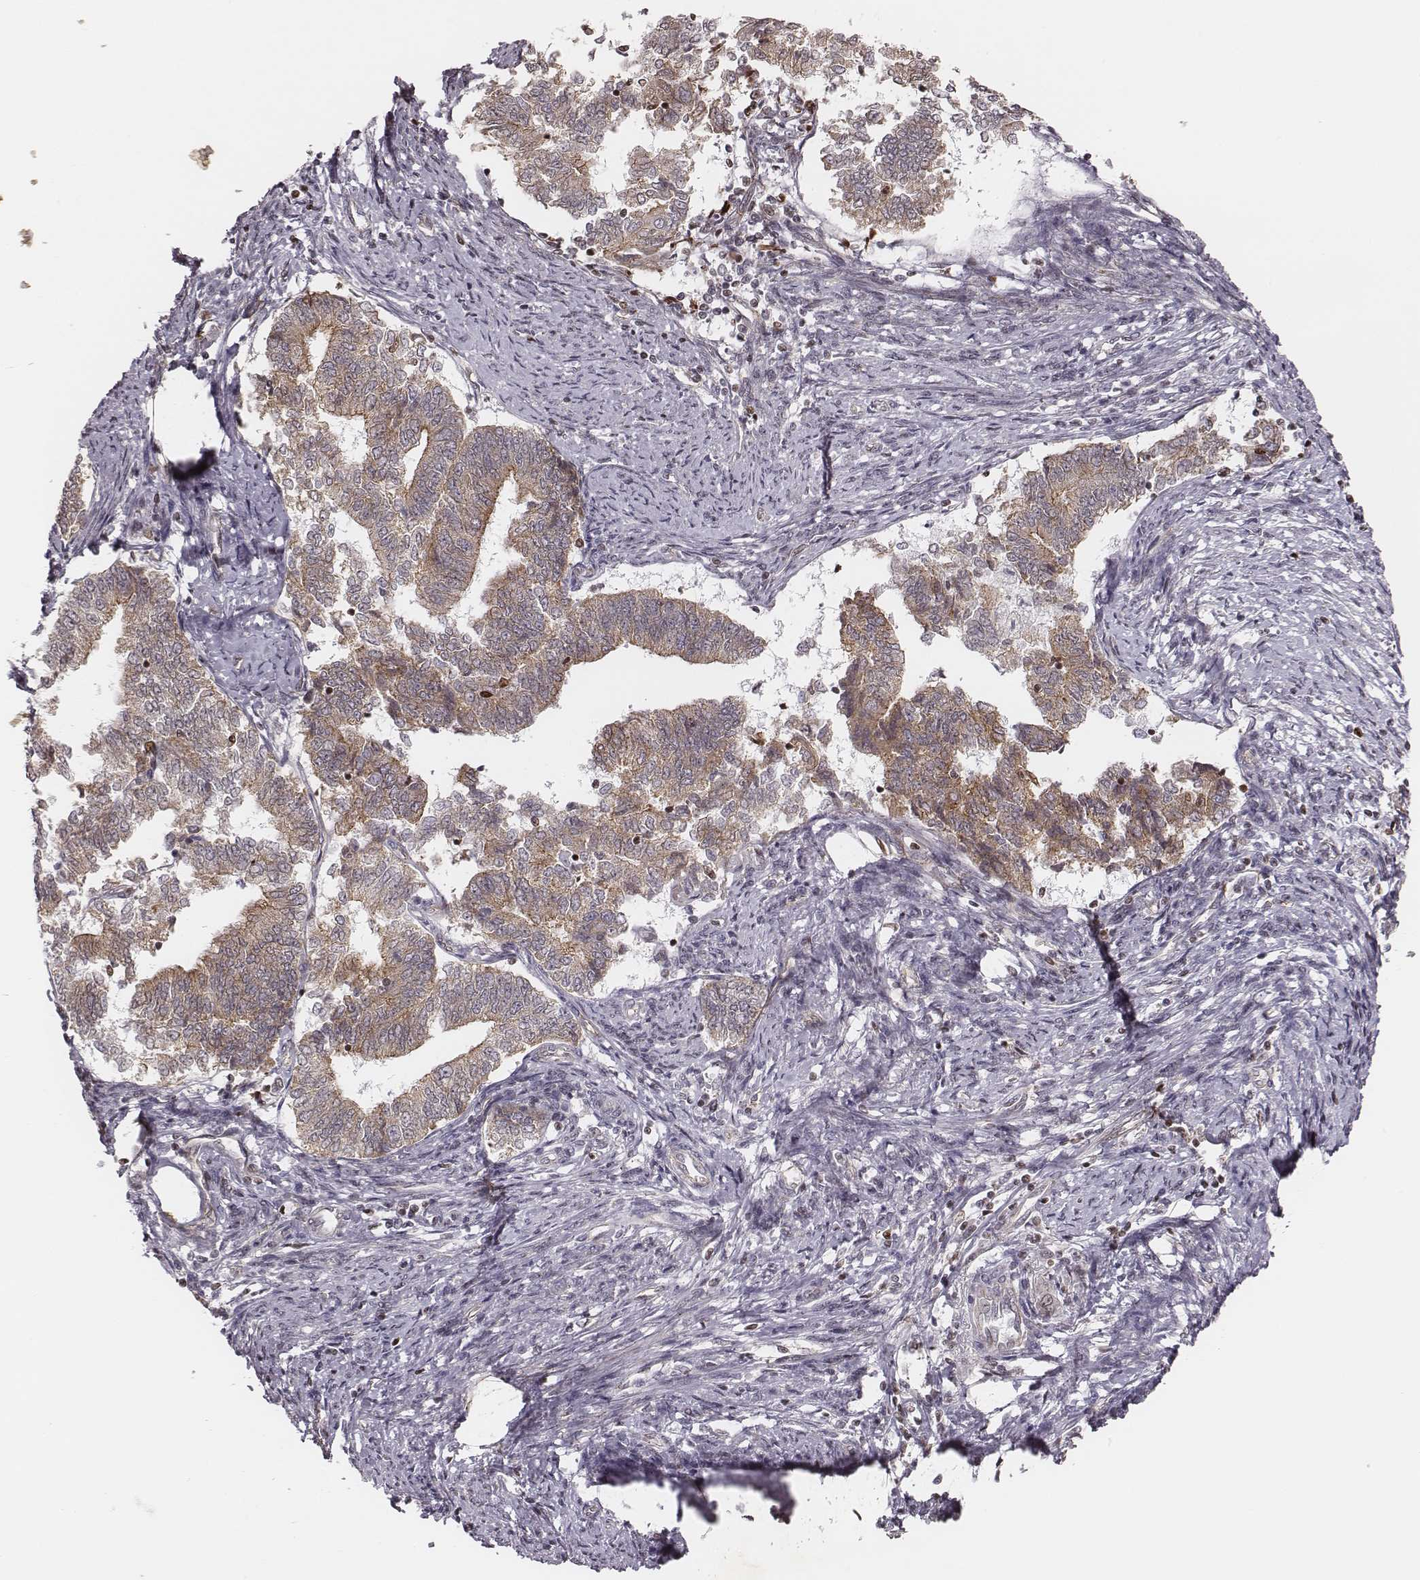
{"staining": {"intensity": "weak", "quantity": "25%-75%", "location": "cytoplasmic/membranous"}, "tissue": "endometrial cancer", "cell_type": "Tumor cells", "image_type": "cancer", "snomed": [{"axis": "morphology", "description": "Adenocarcinoma, NOS"}, {"axis": "topography", "description": "Endometrium"}], "caption": "Immunohistochemical staining of endometrial cancer (adenocarcinoma) reveals low levels of weak cytoplasmic/membranous protein staining in about 25%-75% of tumor cells.", "gene": "WDR59", "patient": {"sex": "female", "age": 65}}